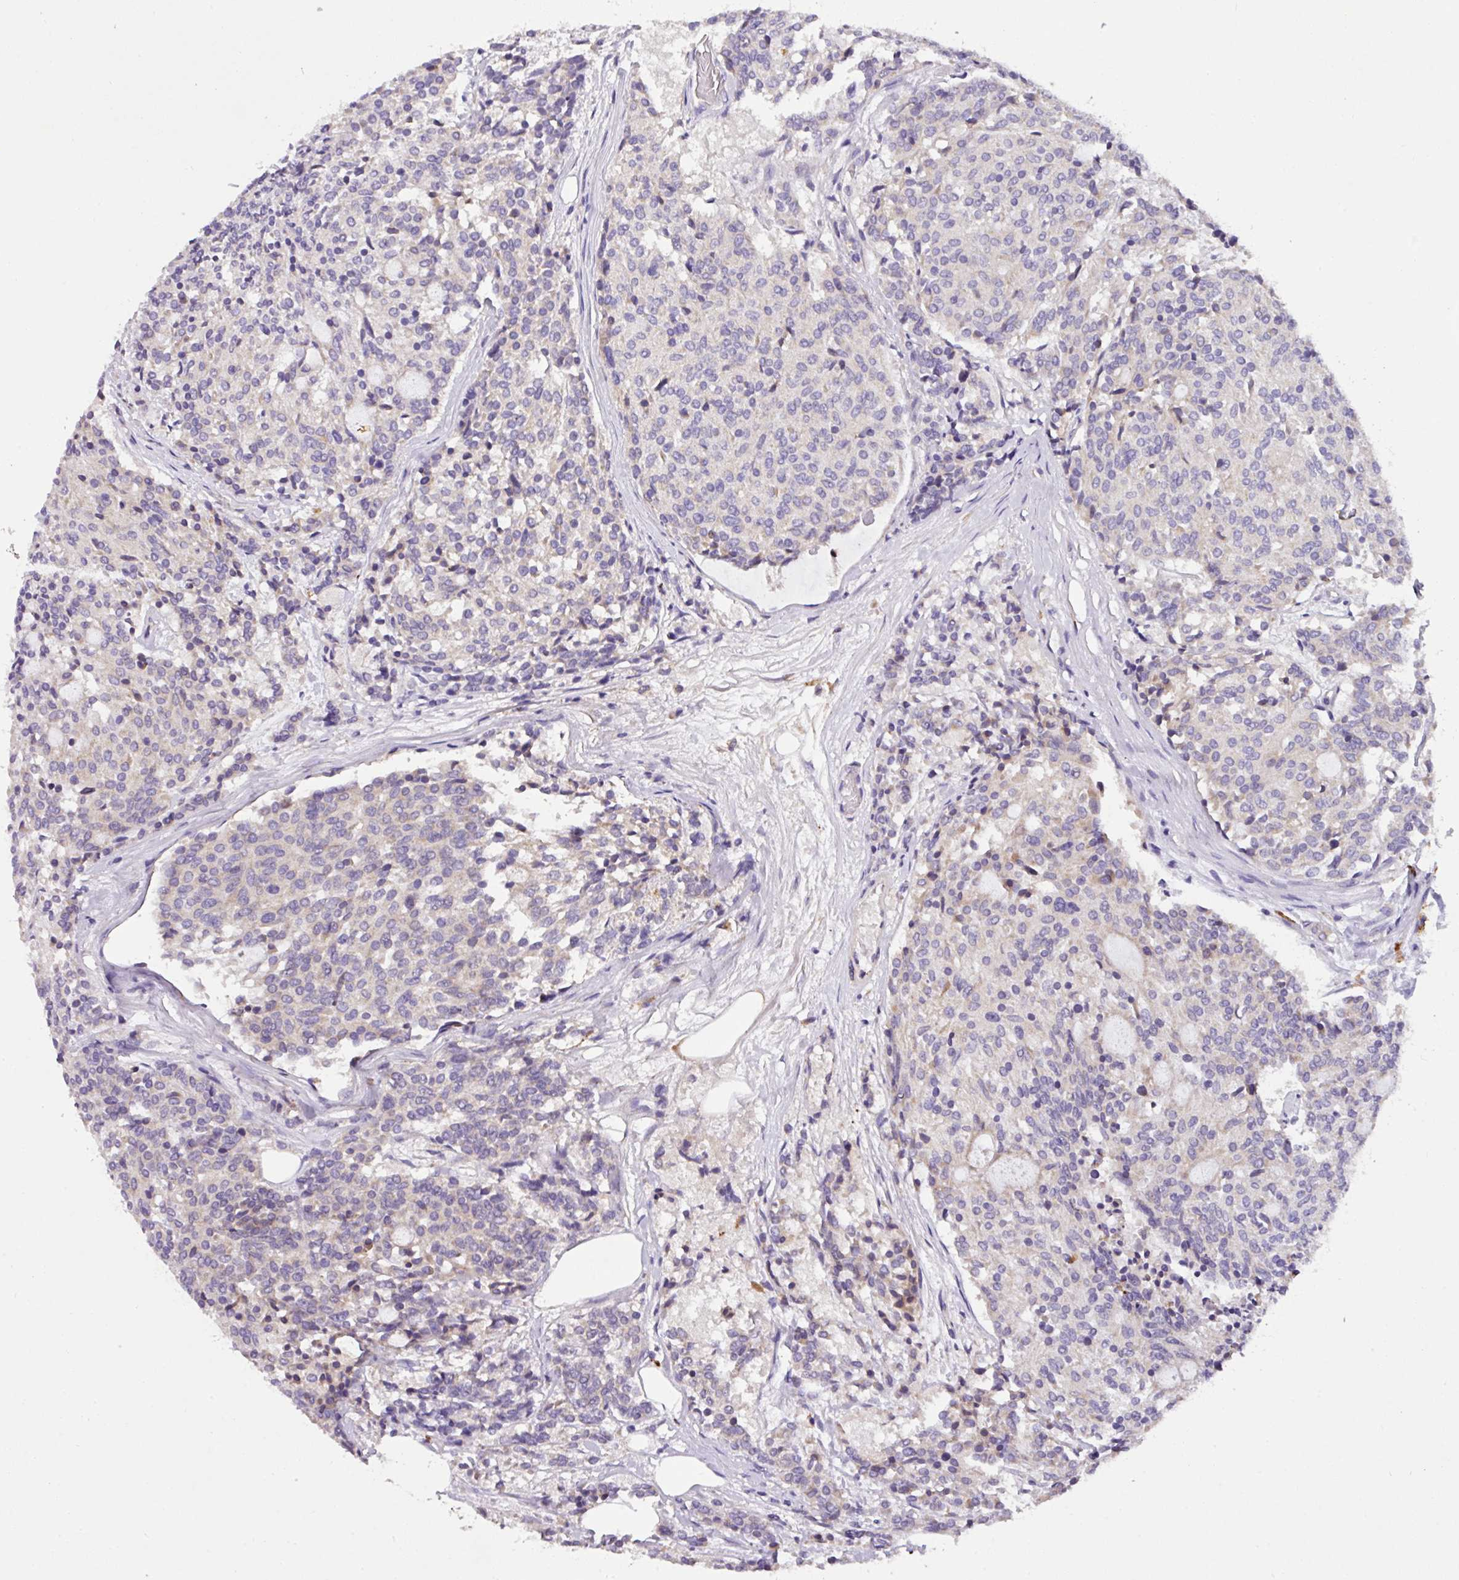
{"staining": {"intensity": "negative", "quantity": "none", "location": "none"}, "tissue": "carcinoid", "cell_type": "Tumor cells", "image_type": "cancer", "snomed": [{"axis": "morphology", "description": "Carcinoid, malignant, NOS"}, {"axis": "topography", "description": "Pancreas"}], "caption": "DAB (3,3'-diaminobenzidine) immunohistochemical staining of carcinoid reveals no significant staining in tumor cells.", "gene": "ANXA2R", "patient": {"sex": "female", "age": 54}}